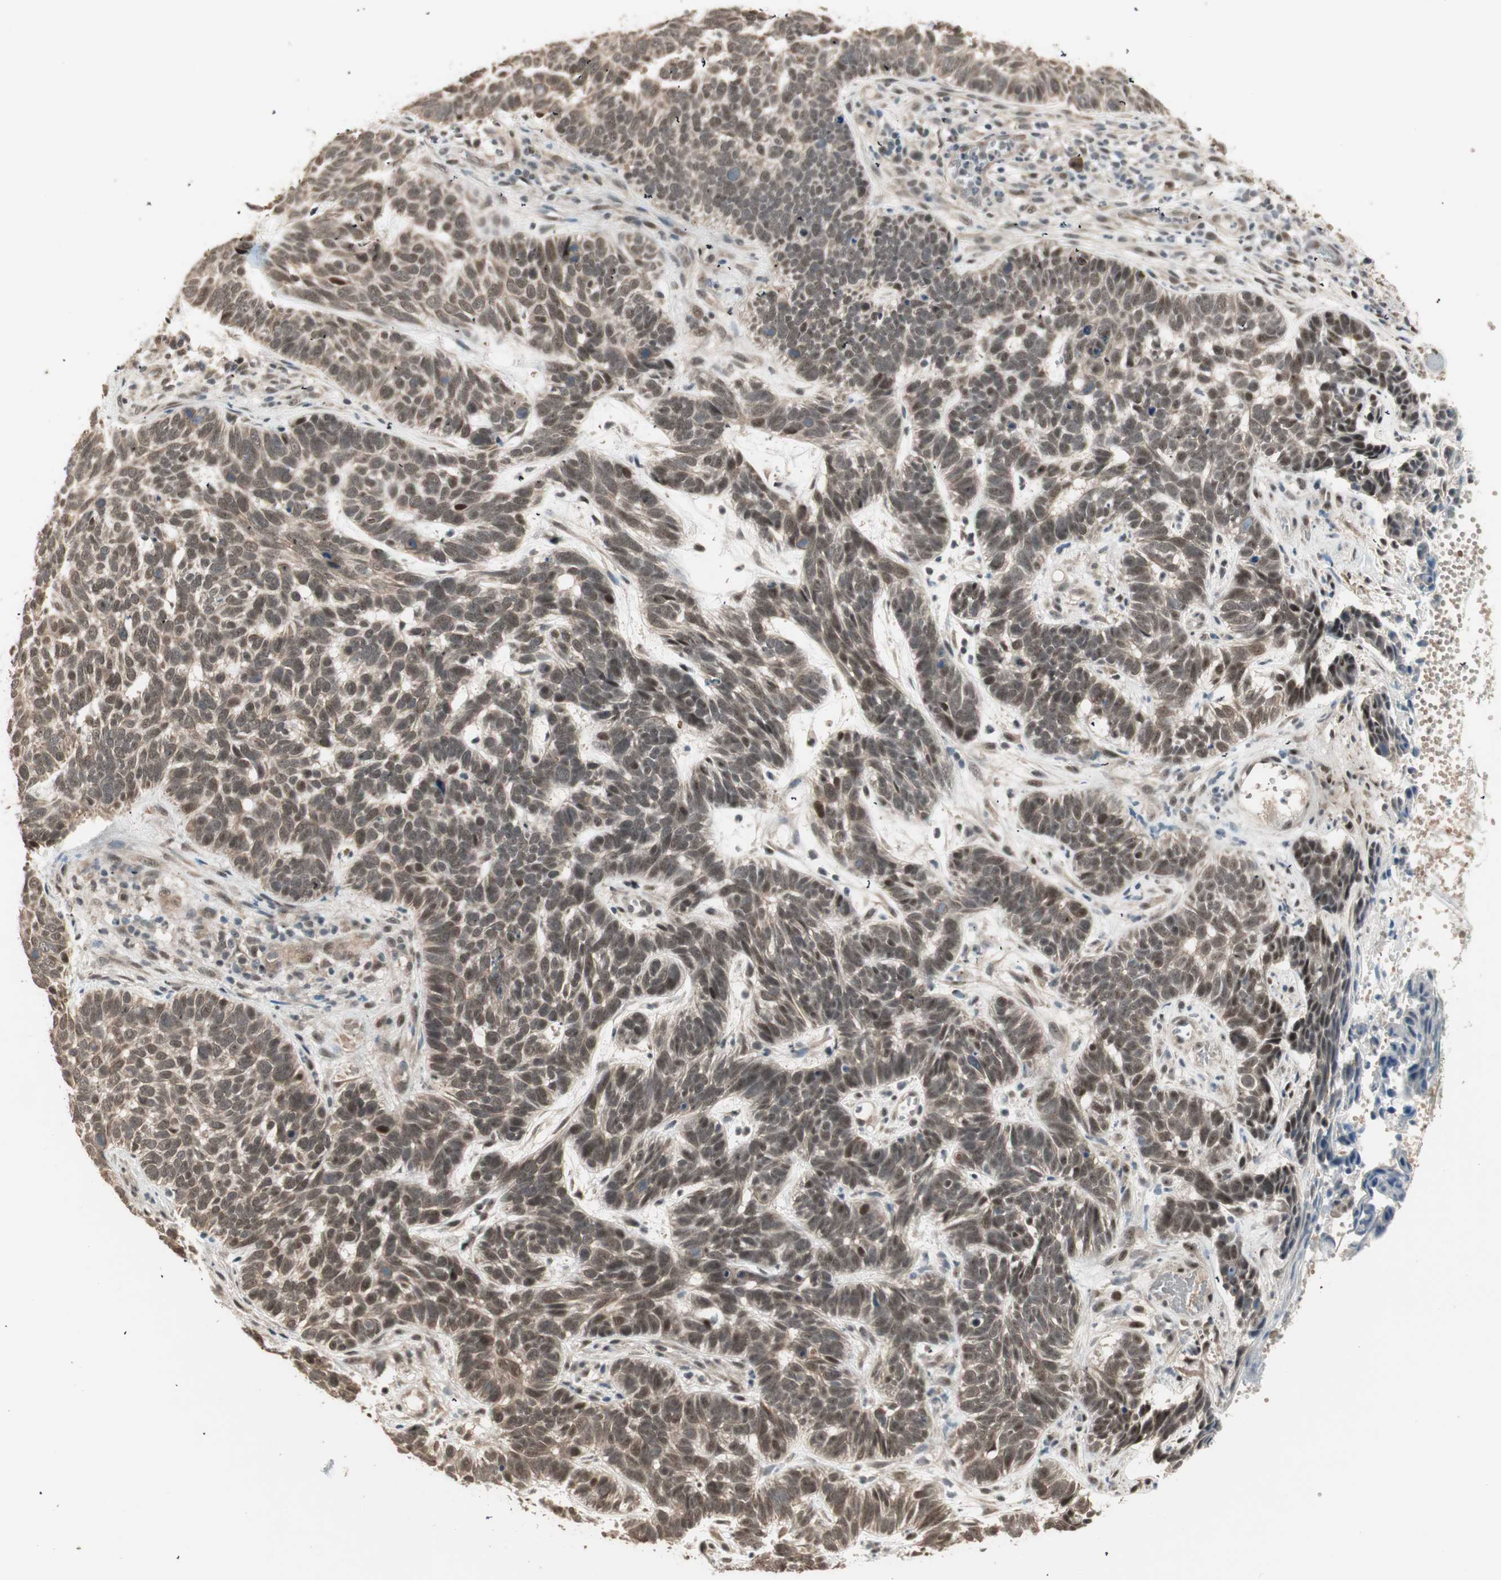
{"staining": {"intensity": "moderate", "quantity": ">75%", "location": "nuclear"}, "tissue": "skin cancer", "cell_type": "Tumor cells", "image_type": "cancer", "snomed": [{"axis": "morphology", "description": "Basal cell carcinoma"}, {"axis": "topography", "description": "Skin"}], "caption": "The immunohistochemical stain labels moderate nuclear staining in tumor cells of skin basal cell carcinoma tissue.", "gene": "ZSCAN31", "patient": {"sex": "male", "age": 87}}